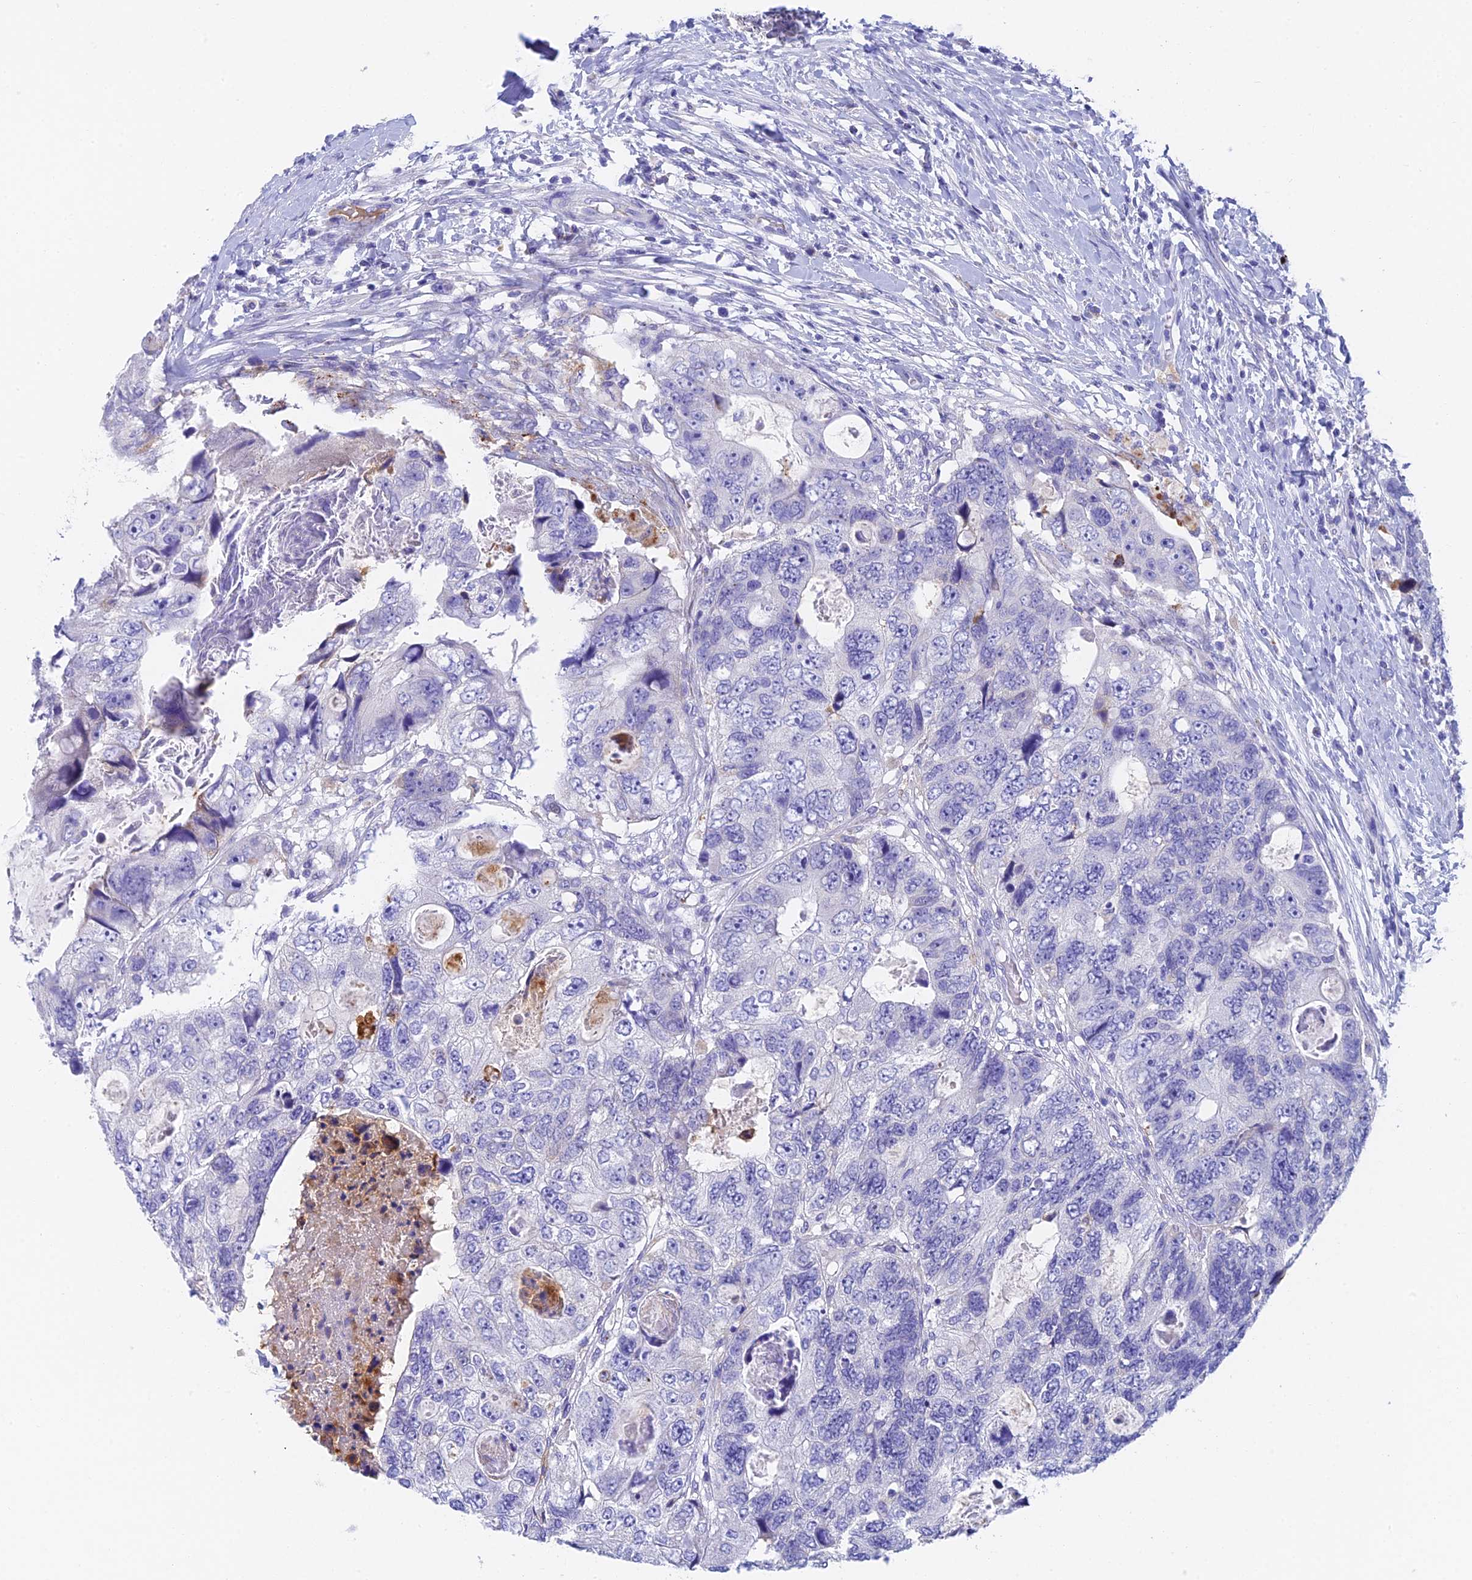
{"staining": {"intensity": "negative", "quantity": "none", "location": "none"}, "tissue": "colorectal cancer", "cell_type": "Tumor cells", "image_type": "cancer", "snomed": [{"axis": "morphology", "description": "Adenocarcinoma, NOS"}, {"axis": "topography", "description": "Rectum"}], "caption": "Protein analysis of colorectal cancer exhibits no significant expression in tumor cells. (DAB (3,3'-diaminobenzidine) IHC with hematoxylin counter stain).", "gene": "ADAMTS13", "patient": {"sex": "male", "age": 59}}